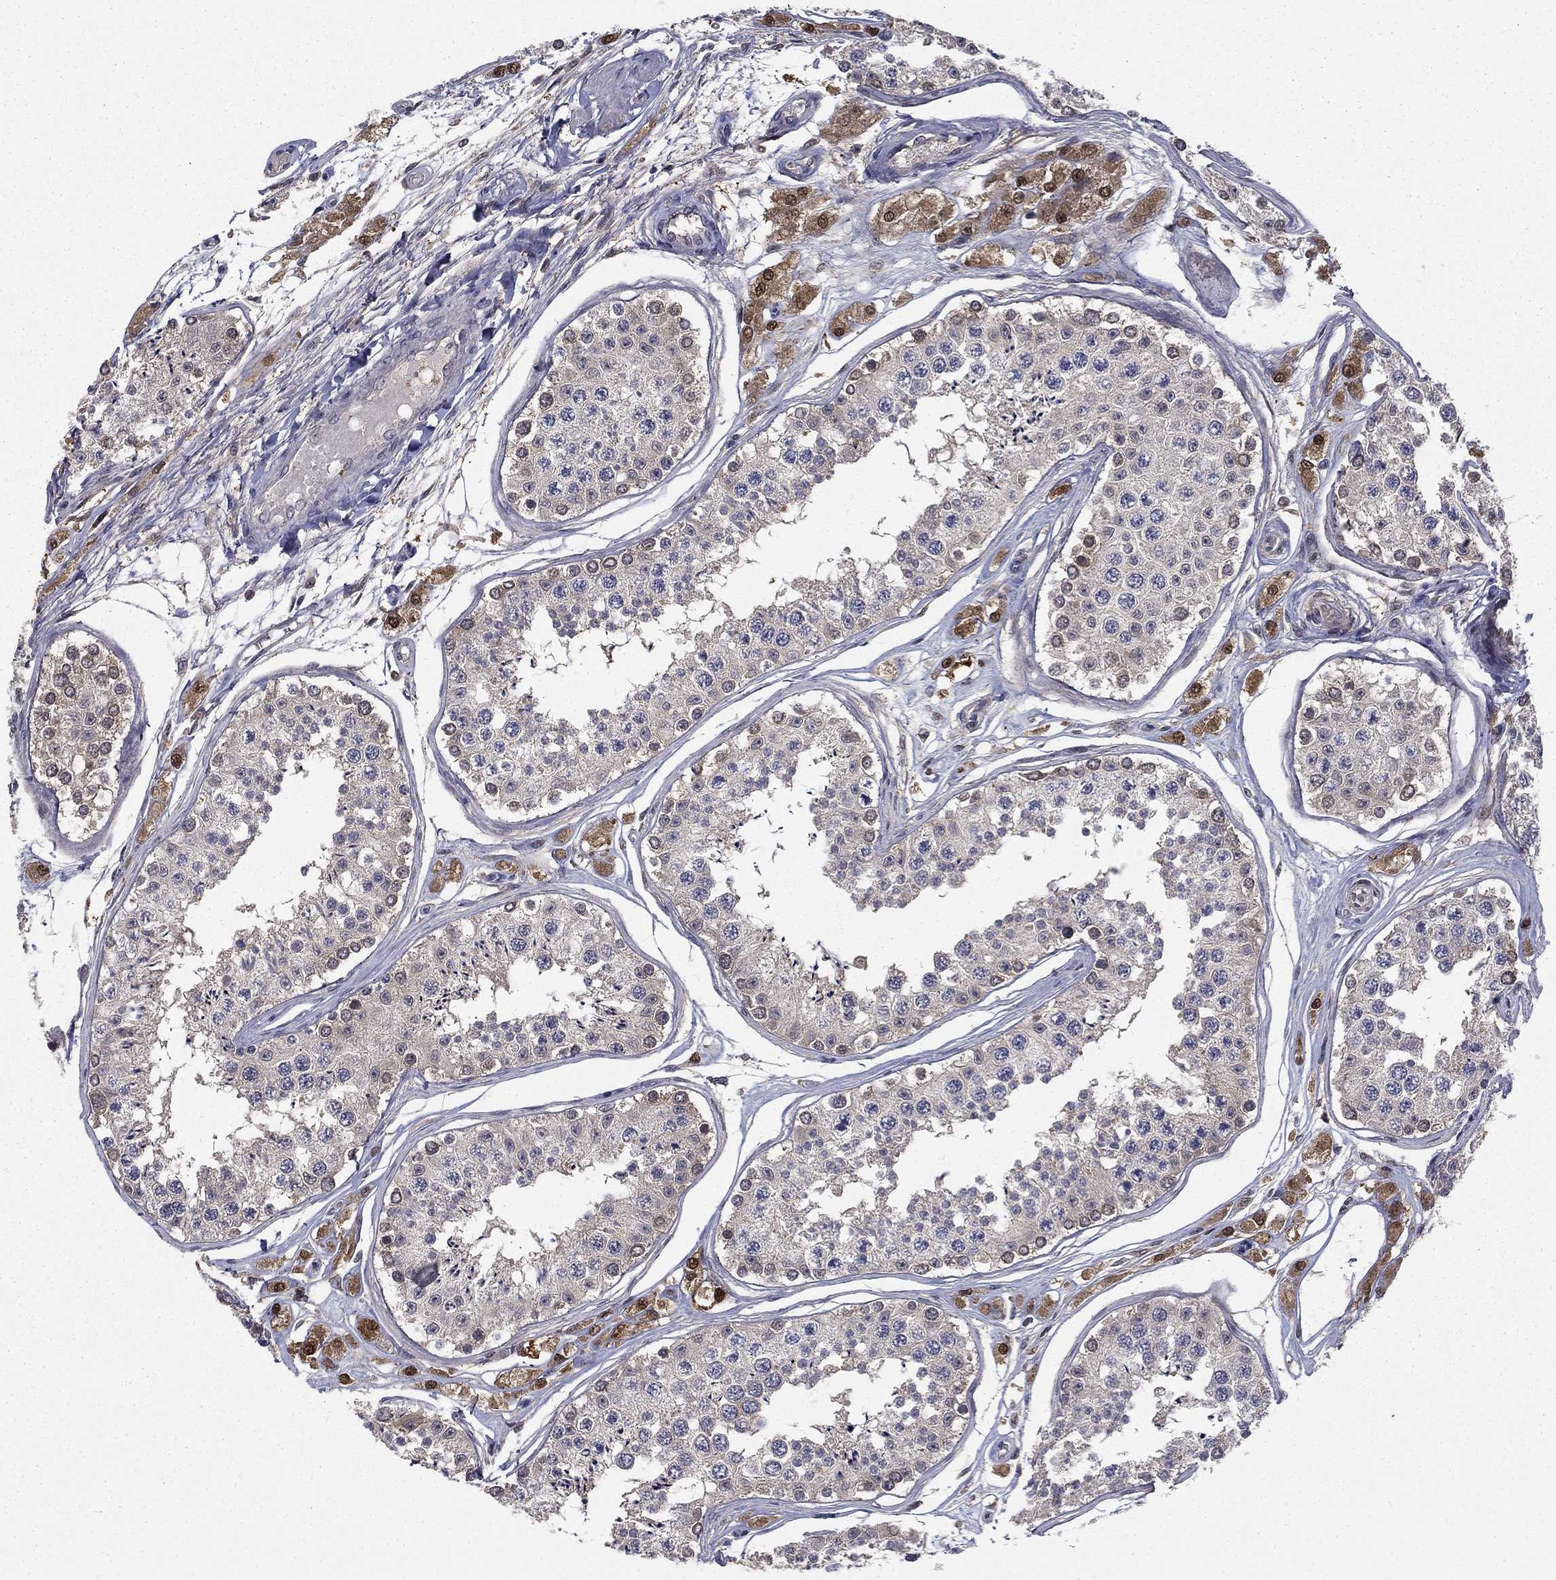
{"staining": {"intensity": "negative", "quantity": "none", "location": "none"}, "tissue": "testis", "cell_type": "Cells in seminiferous ducts", "image_type": "normal", "snomed": [{"axis": "morphology", "description": "Normal tissue, NOS"}, {"axis": "topography", "description": "Testis"}], "caption": "This is a micrograph of immunohistochemistry (IHC) staining of benign testis, which shows no staining in cells in seminiferous ducts.", "gene": "NIT2", "patient": {"sex": "male", "age": 25}}